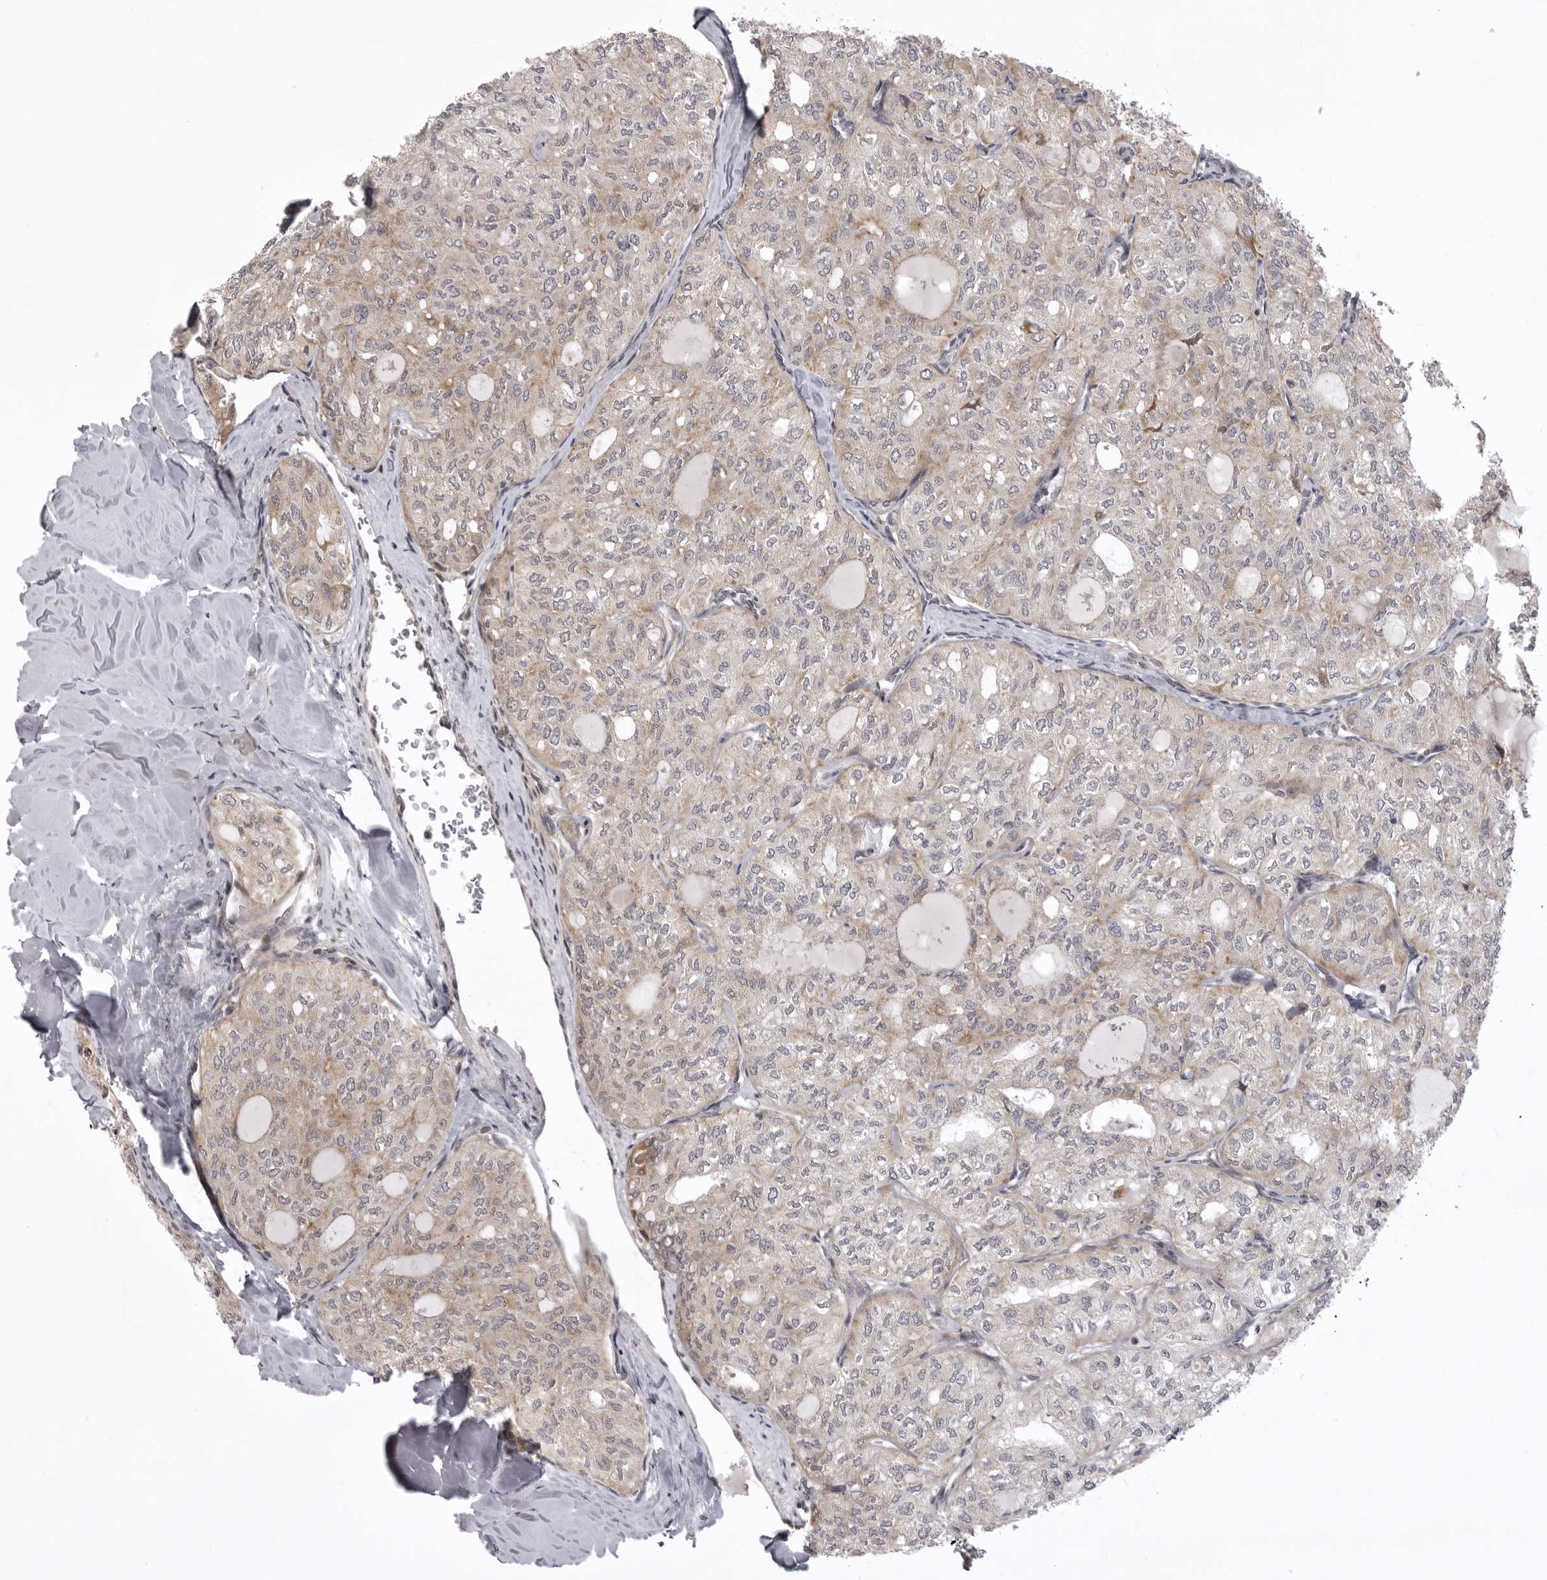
{"staining": {"intensity": "weak", "quantity": "<25%", "location": "cytoplasmic/membranous"}, "tissue": "thyroid cancer", "cell_type": "Tumor cells", "image_type": "cancer", "snomed": [{"axis": "morphology", "description": "Follicular adenoma carcinoma, NOS"}, {"axis": "topography", "description": "Thyroid gland"}], "caption": "Tumor cells show no significant expression in thyroid follicular adenoma carcinoma. (Brightfield microscopy of DAB immunohistochemistry at high magnification).", "gene": "C1orf109", "patient": {"sex": "male", "age": 75}}